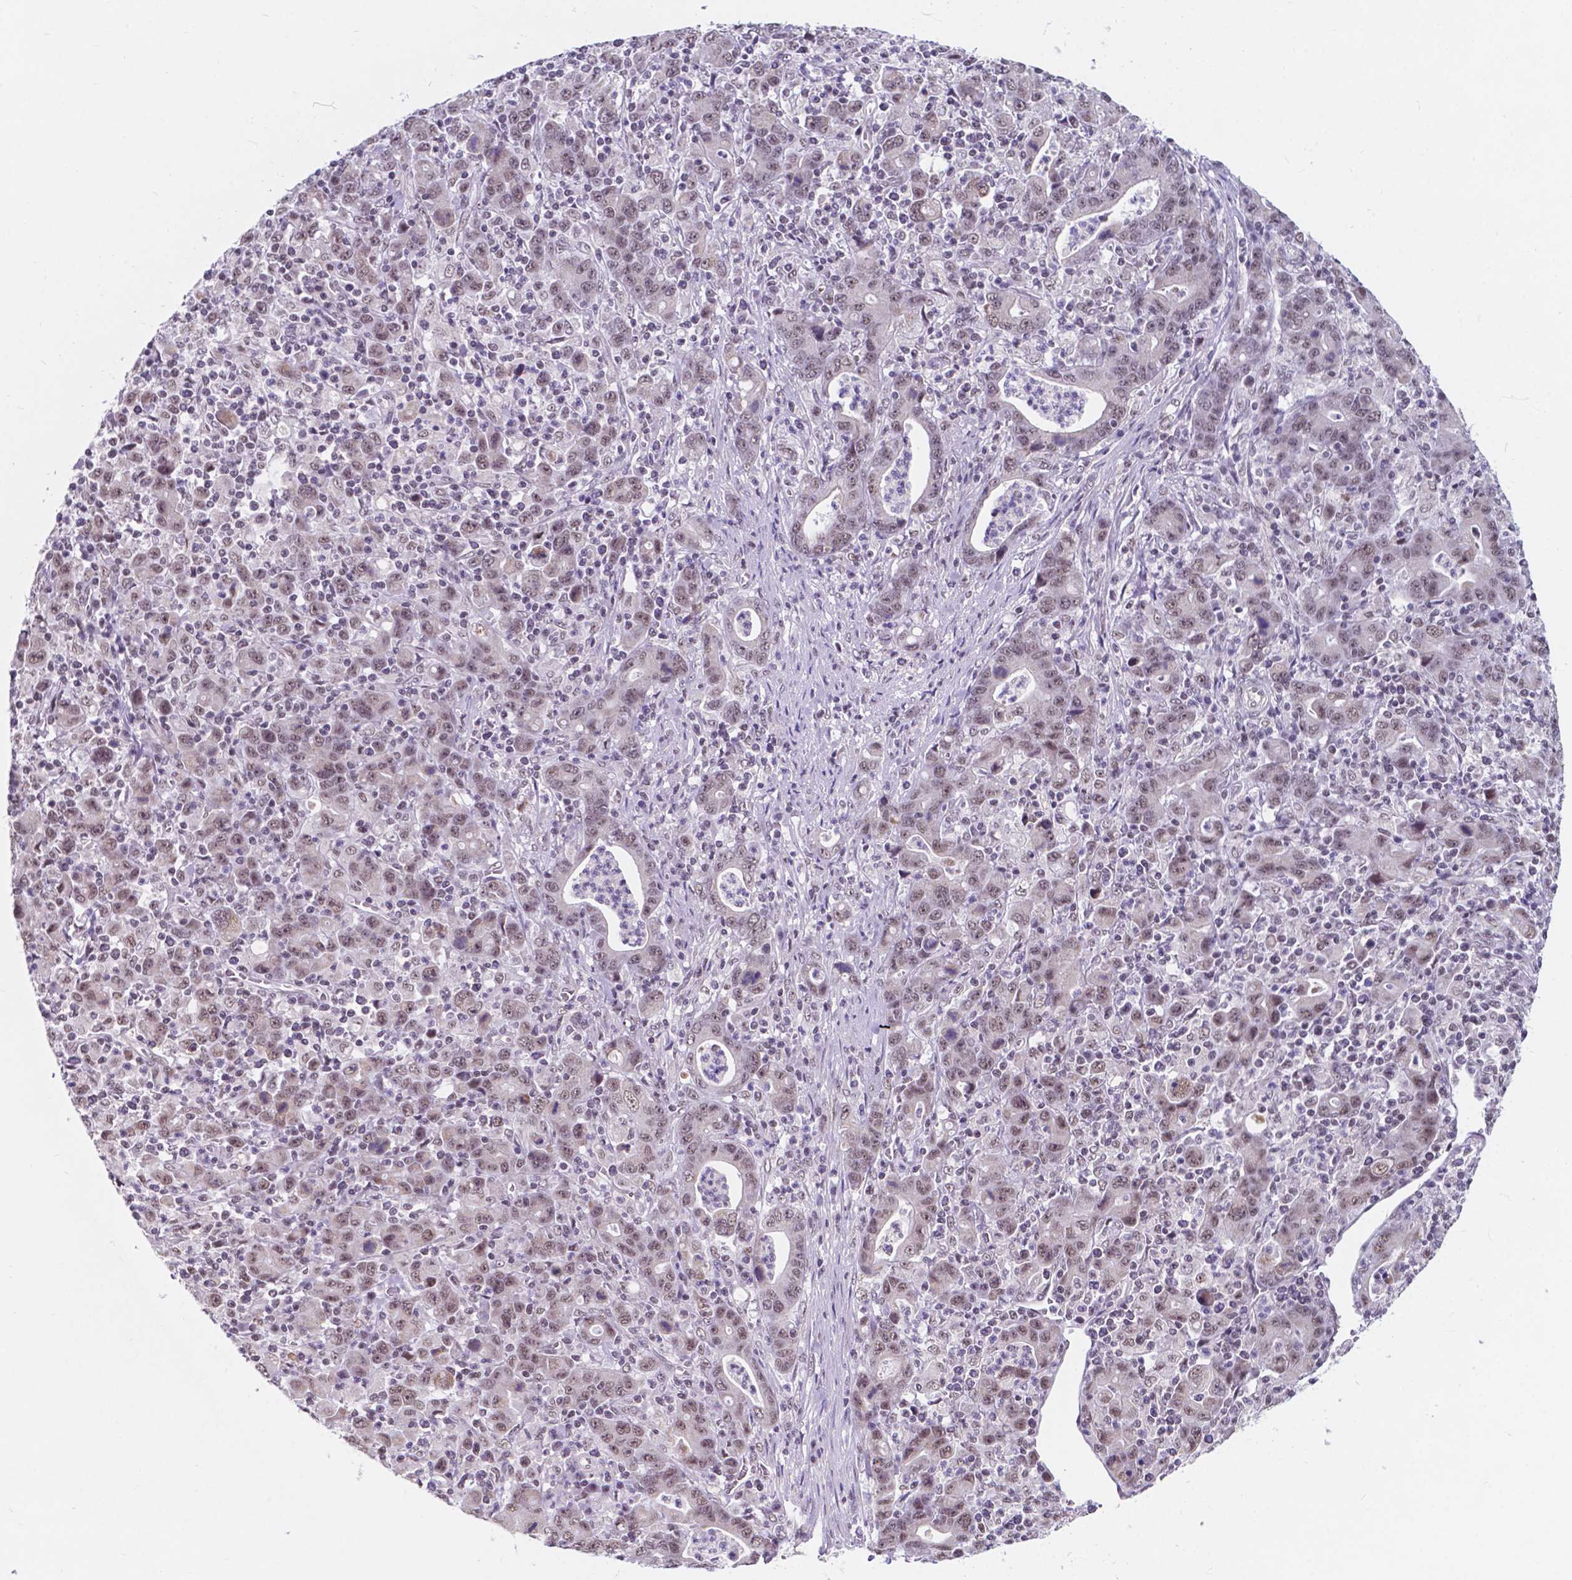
{"staining": {"intensity": "weak", "quantity": "25%-75%", "location": "nuclear"}, "tissue": "stomach cancer", "cell_type": "Tumor cells", "image_type": "cancer", "snomed": [{"axis": "morphology", "description": "Adenocarcinoma, NOS"}, {"axis": "topography", "description": "Stomach, upper"}], "caption": "Protein staining shows weak nuclear positivity in about 25%-75% of tumor cells in stomach cancer (adenocarcinoma).", "gene": "BCAS2", "patient": {"sex": "male", "age": 69}}